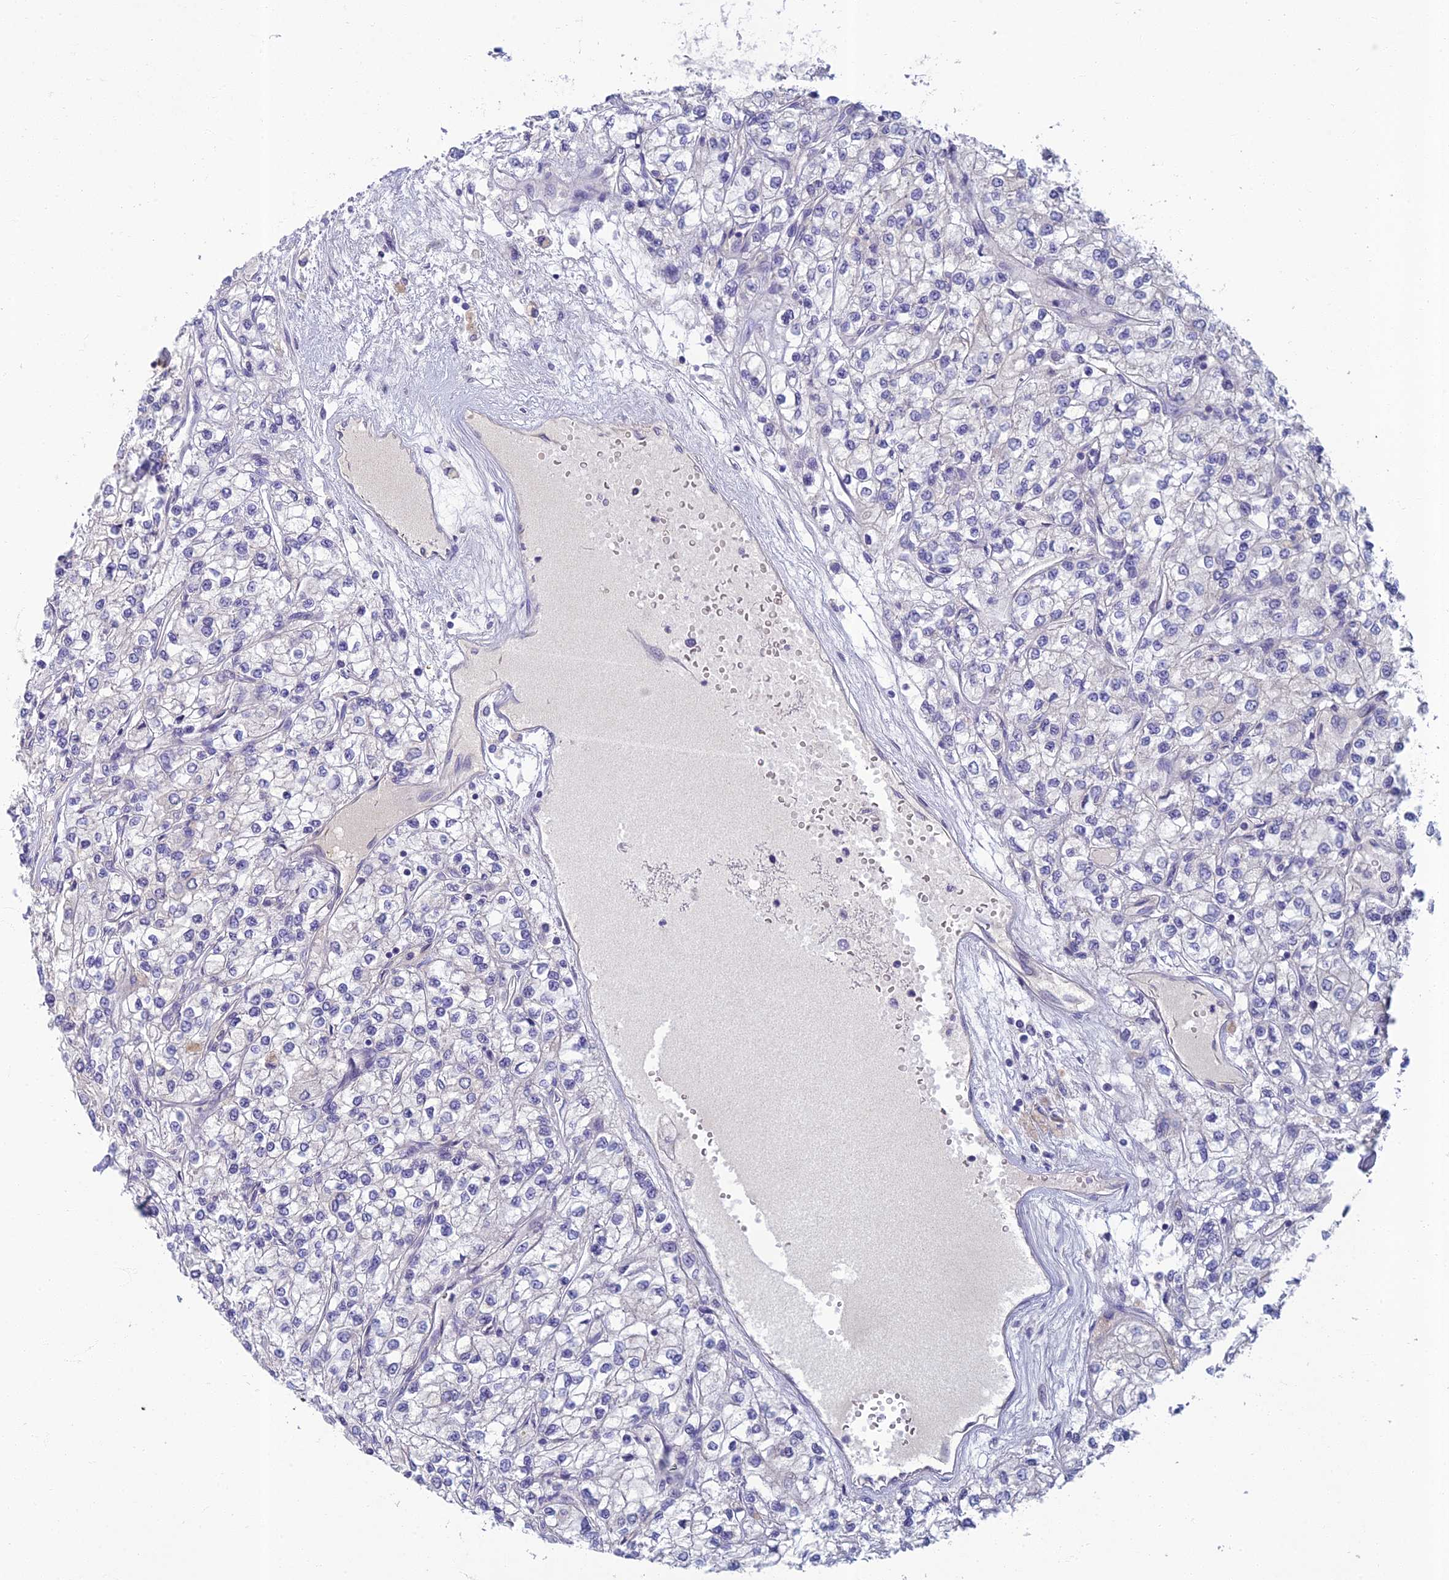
{"staining": {"intensity": "negative", "quantity": "none", "location": "none"}, "tissue": "renal cancer", "cell_type": "Tumor cells", "image_type": "cancer", "snomed": [{"axis": "morphology", "description": "Adenocarcinoma, NOS"}, {"axis": "topography", "description": "Kidney"}], "caption": "Protein analysis of adenocarcinoma (renal) shows no significant positivity in tumor cells.", "gene": "SLC25A41", "patient": {"sex": "male", "age": 80}}